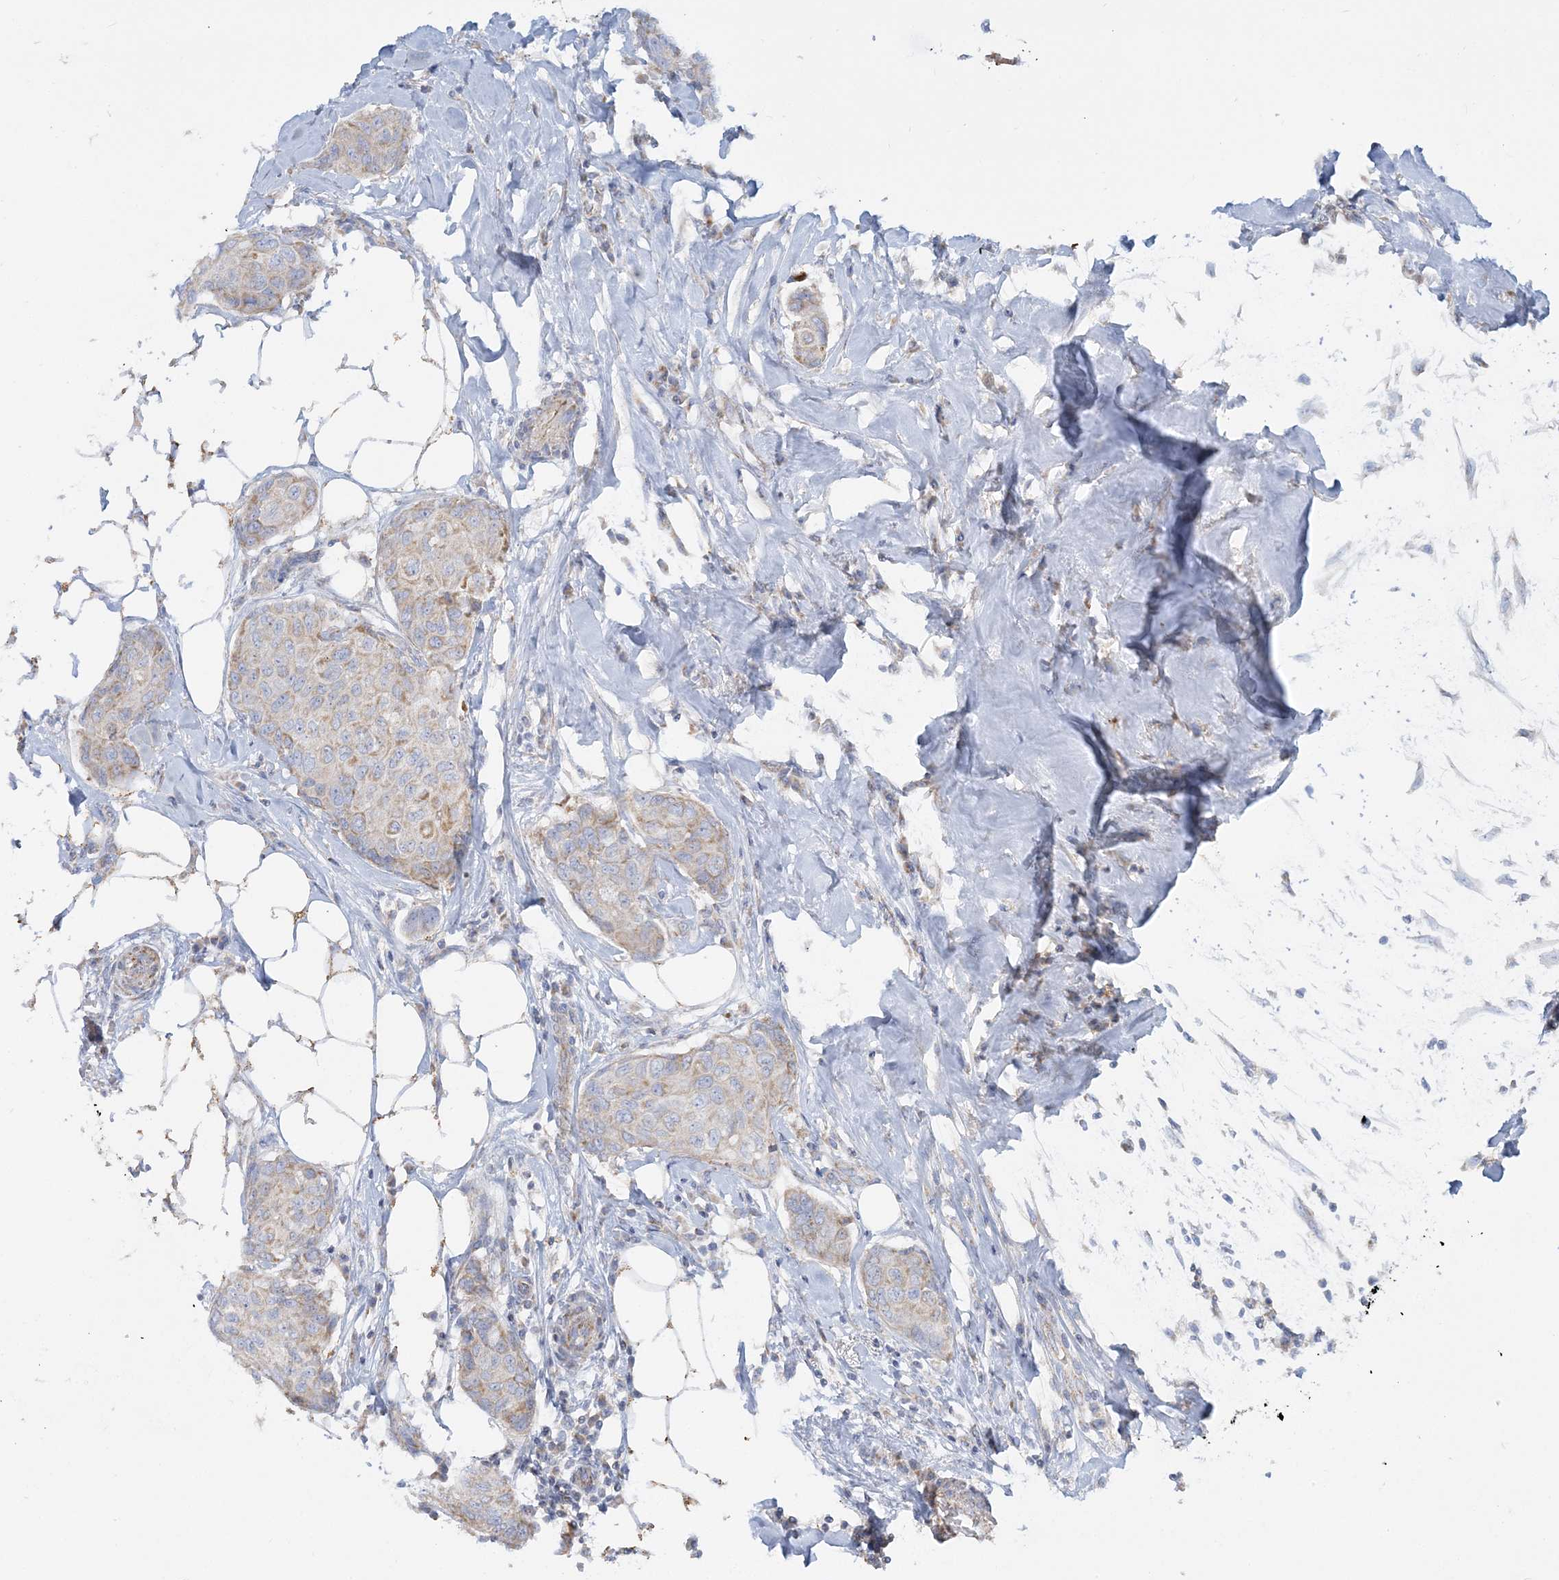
{"staining": {"intensity": "weak", "quantity": "<25%", "location": "cytoplasmic/membranous"}, "tissue": "breast cancer", "cell_type": "Tumor cells", "image_type": "cancer", "snomed": [{"axis": "morphology", "description": "Duct carcinoma"}, {"axis": "topography", "description": "Breast"}], "caption": "A histopathology image of breast cancer (intraductal carcinoma) stained for a protein displays no brown staining in tumor cells.", "gene": "TBC1D14", "patient": {"sex": "female", "age": 80}}